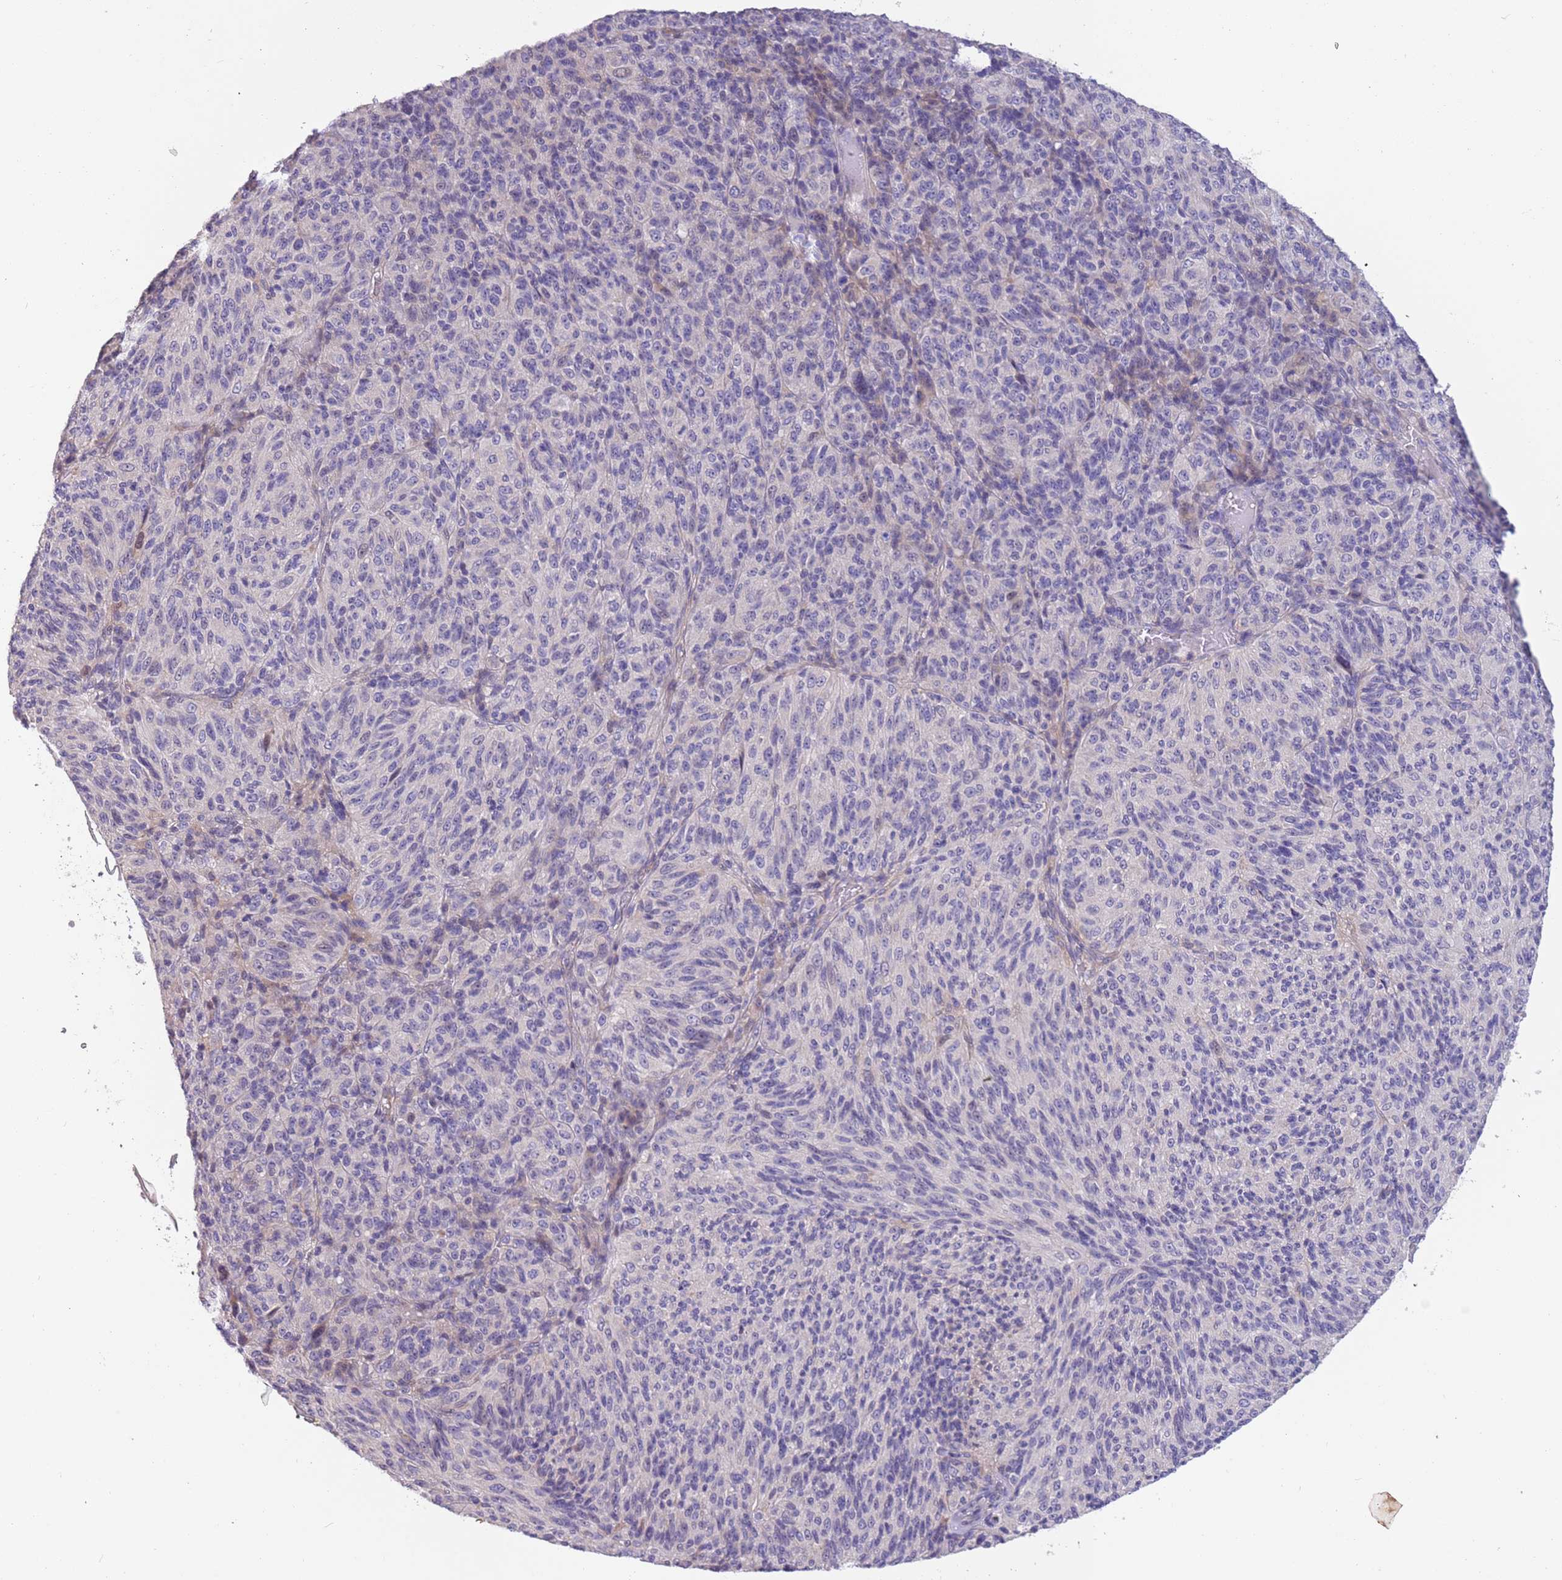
{"staining": {"intensity": "negative", "quantity": "none", "location": "none"}, "tissue": "melanoma", "cell_type": "Tumor cells", "image_type": "cancer", "snomed": [{"axis": "morphology", "description": "Malignant melanoma, Metastatic site"}, {"axis": "topography", "description": "Brain"}], "caption": "Tumor cells are negative for protein expression in human malignant melanoma (metastatic site).", "gene": "CABYR", "patient": {"sex": "female", "age": 56}}